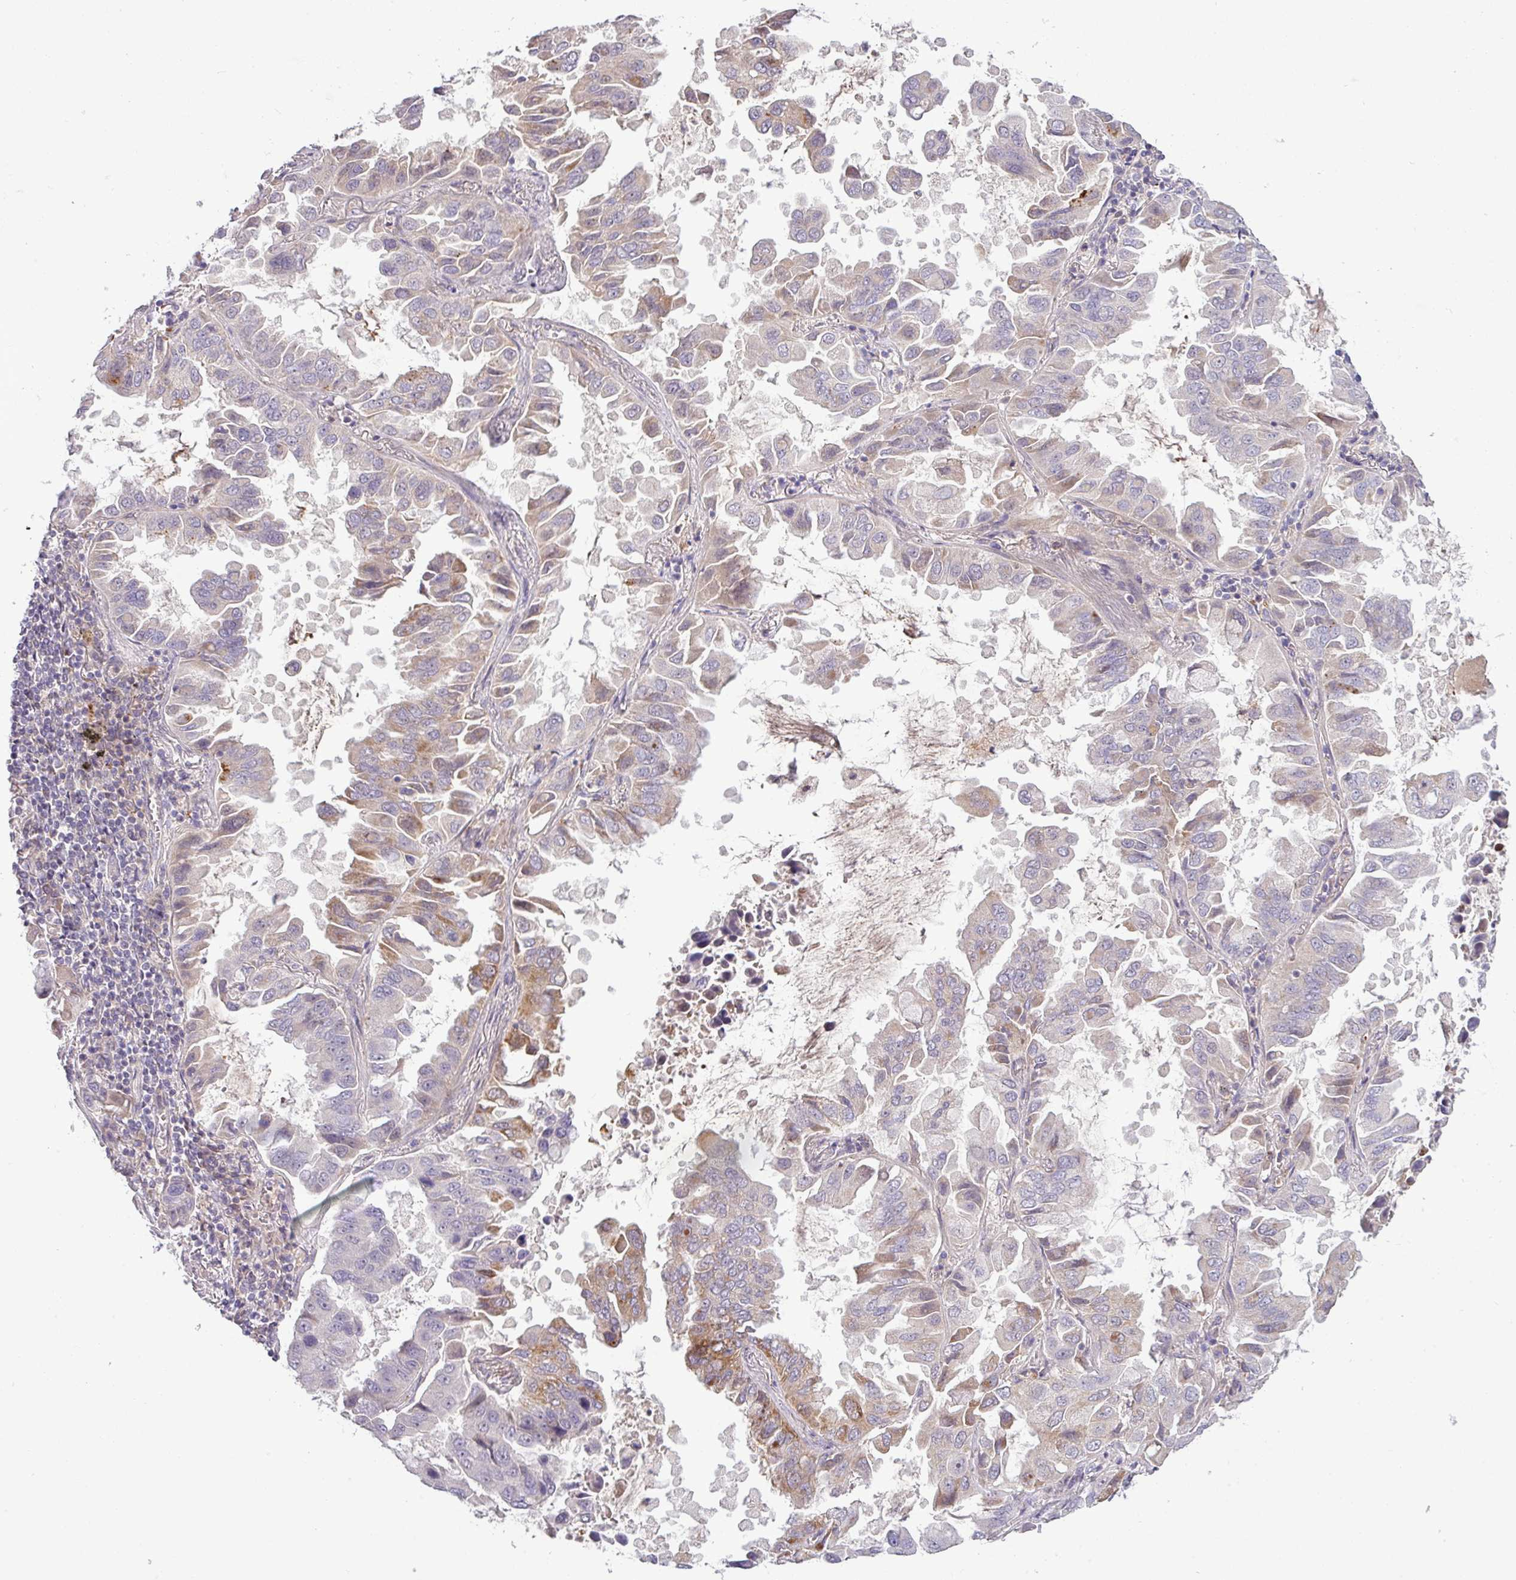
{"staining": {"intensity": "moderate", "quantity": "<25%", "location": "cytoplasmic/membranous"}, "tissue": "lung cancer", "cell_type": "Tumor cells", "image_type": "cancer", "snomed": [{"axis": "morphology", "description": "Adenocarcinoma, NOS"}, {"axis": "topography", "description": "Lung"}], "caption": "Protein staining of lung cancer (adenocarcinoma) tissue exhibits moderate cytoplasmic/membranous positivity in approximately <25% of tumor cells. (DAB = brown stain, brightfield microscopy at high magnification).", "gene": "ZNF35", "patient": {"sex": "male", "age": 64}}